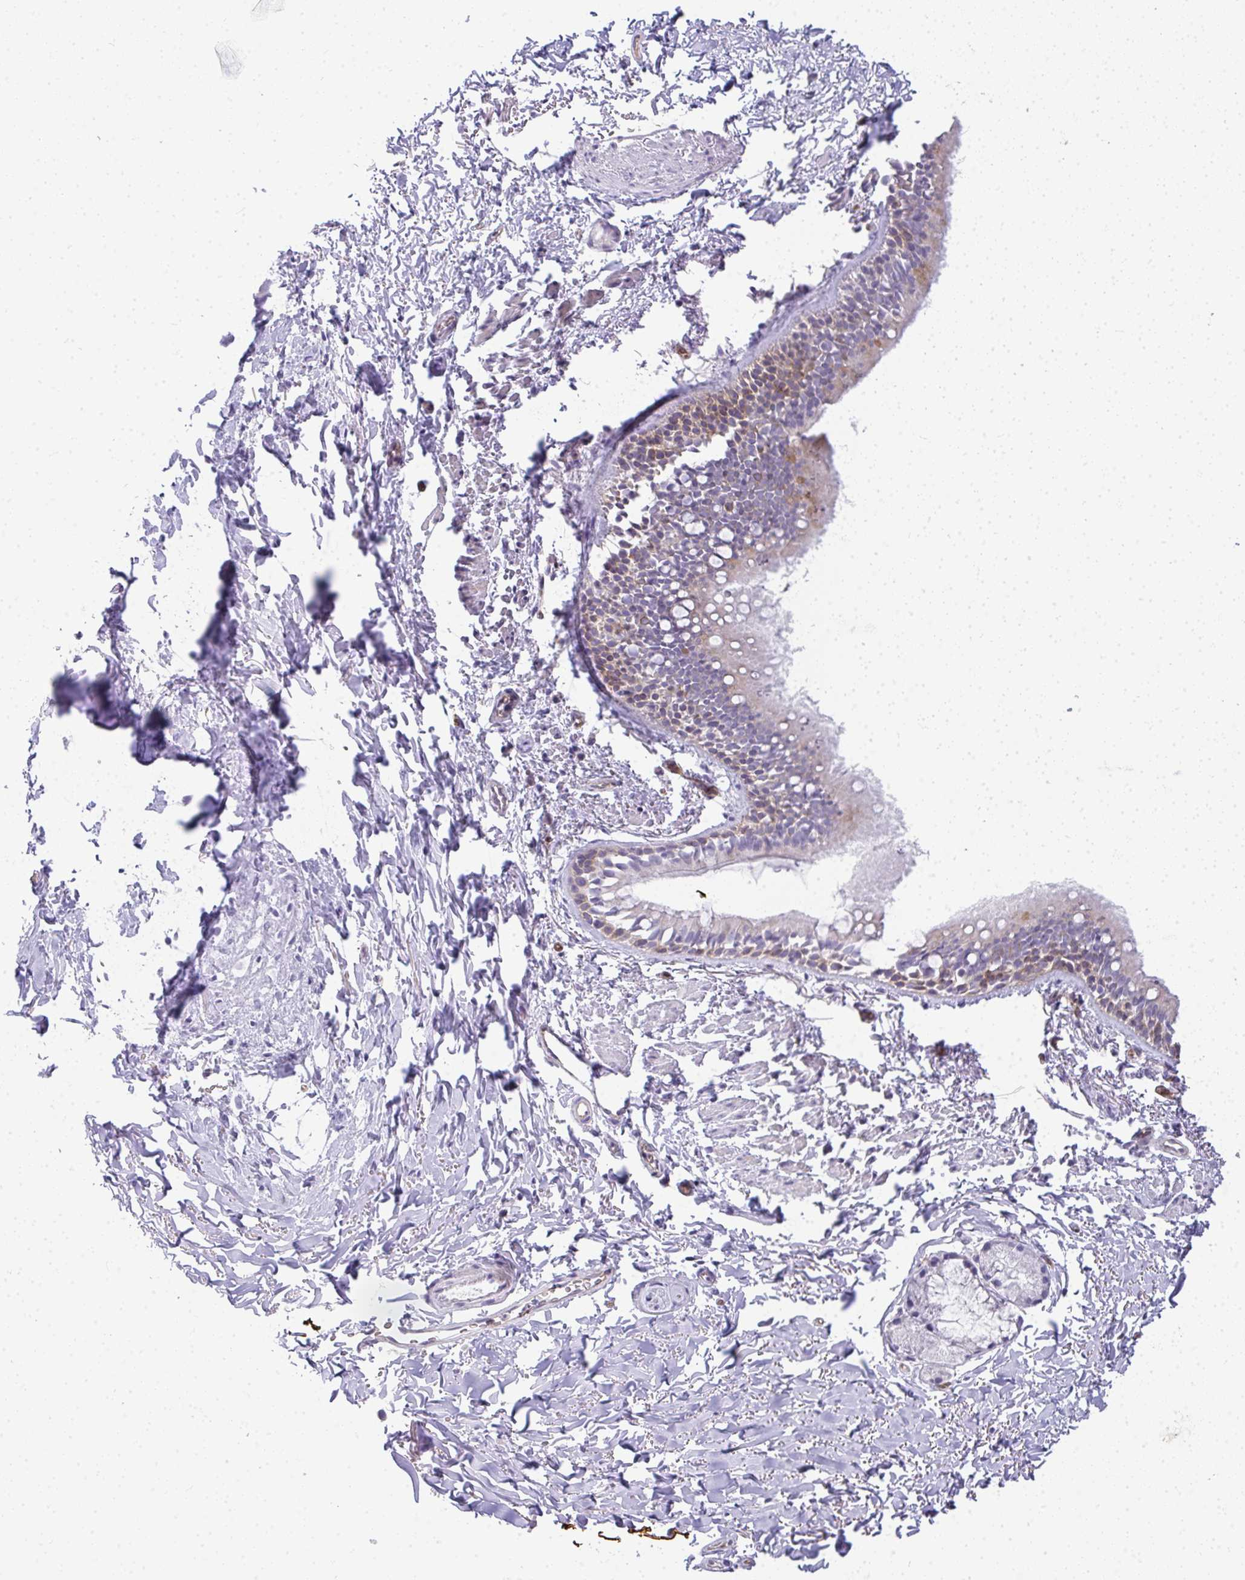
{"staining": {"intensity": "moderate", "quantity": "<25%", "location": "cytoplasmic/membranous"}, "tissue": "bronchus", "cell_type": "Respiratory epithelial cells", "image_type": "normal", "snomed": [{"axis": "morphology", "description": "Normal tissue, NOS"}, {"axis": "topography", "description": "Lymph node"}, {"axis": "topography", "description": "Cartilage tissue"}, {"axis": "topography", "description": "Bronchus"}], "caption": "Moderate cytoplasmic/membranous positivity for a protein is seen in about <25% of respiratory epithelial cells of normal bronchus using IHC.", "gene": "LIPE", "patient": {"sex": "female", "age": 70}}